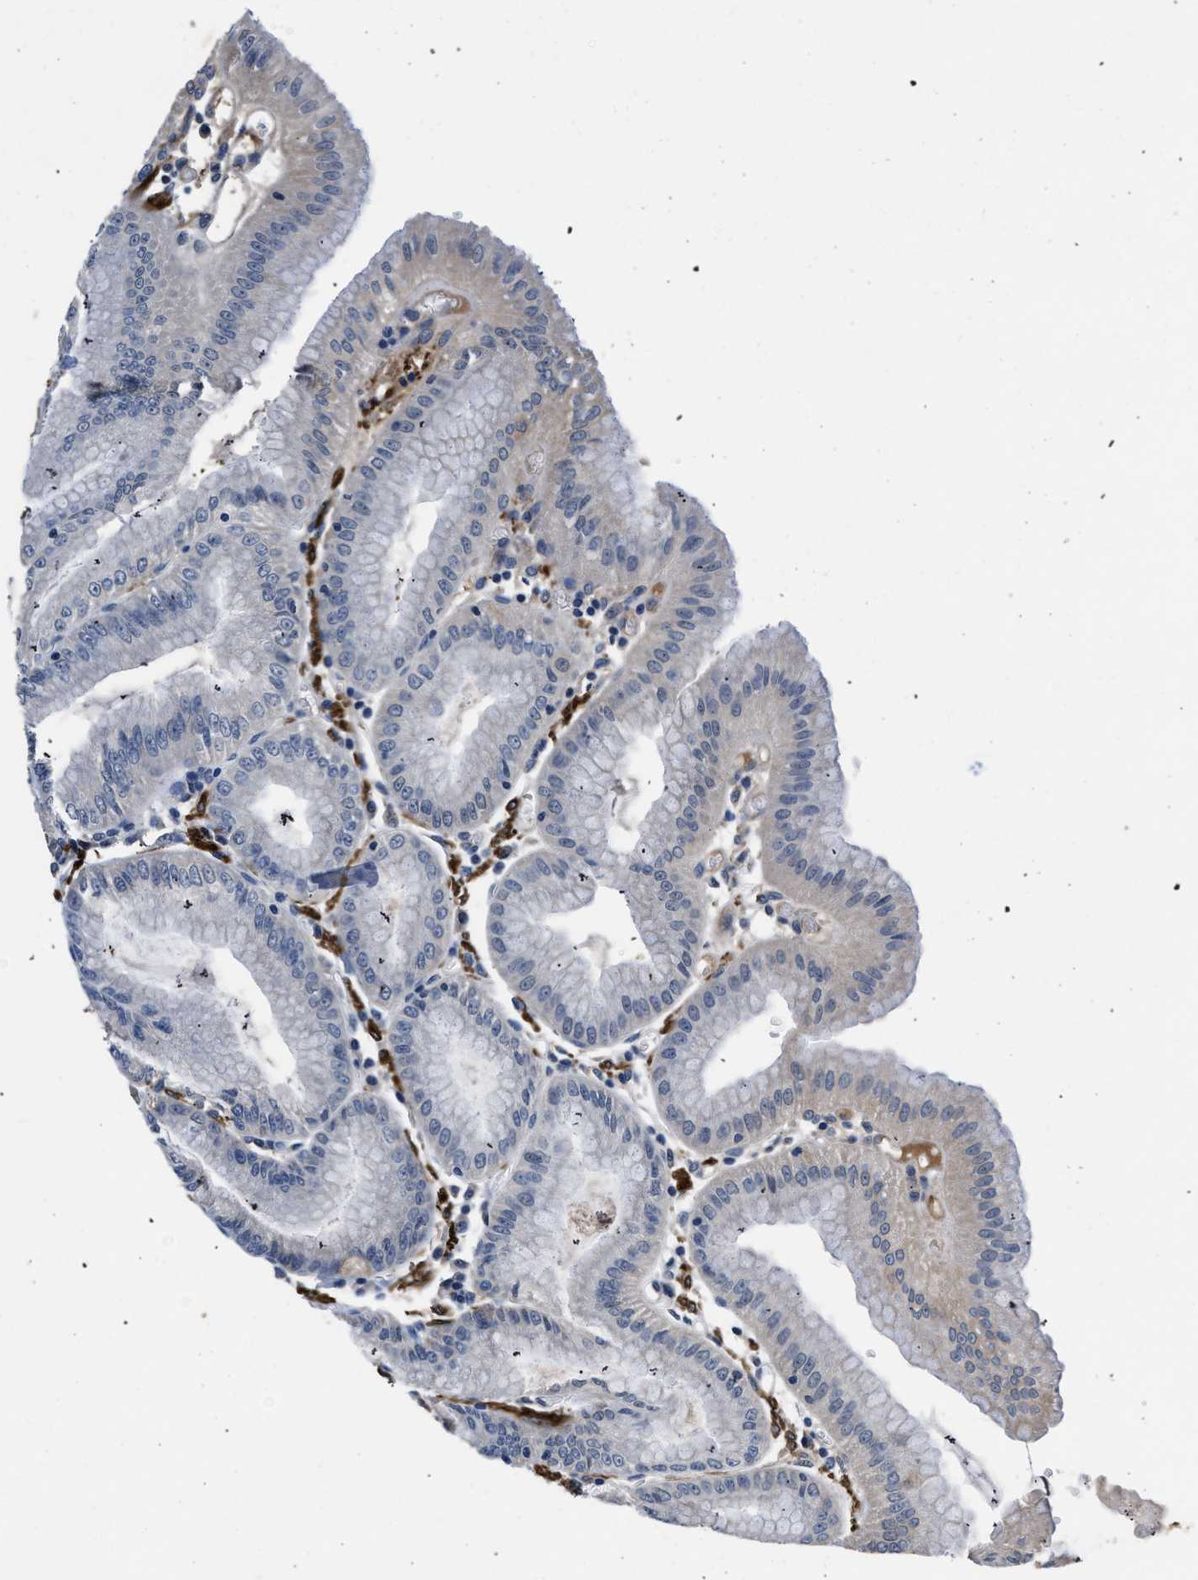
{"staining": {"intensity": "moderate", "quantity": "25%-75%", "location": "cytoplasmic/membranous,nuclear"}, "tissue": "stomach", "cell_type": "Glandular cells", "image_type": "normal", "snomed": [{"axis": "morphology", "description": "Normal tissue, NOS"}, {"axis": "topography", "description": "Stomach, lower"}], "caption": "Protein staining of normal stomach reveals moderate cytoplasmic/membranous,nuclear staining in approximately 25%-75% of glandular cells.", "gene": "LANCL2", "patient": {"sex": "male", "age": 71}}